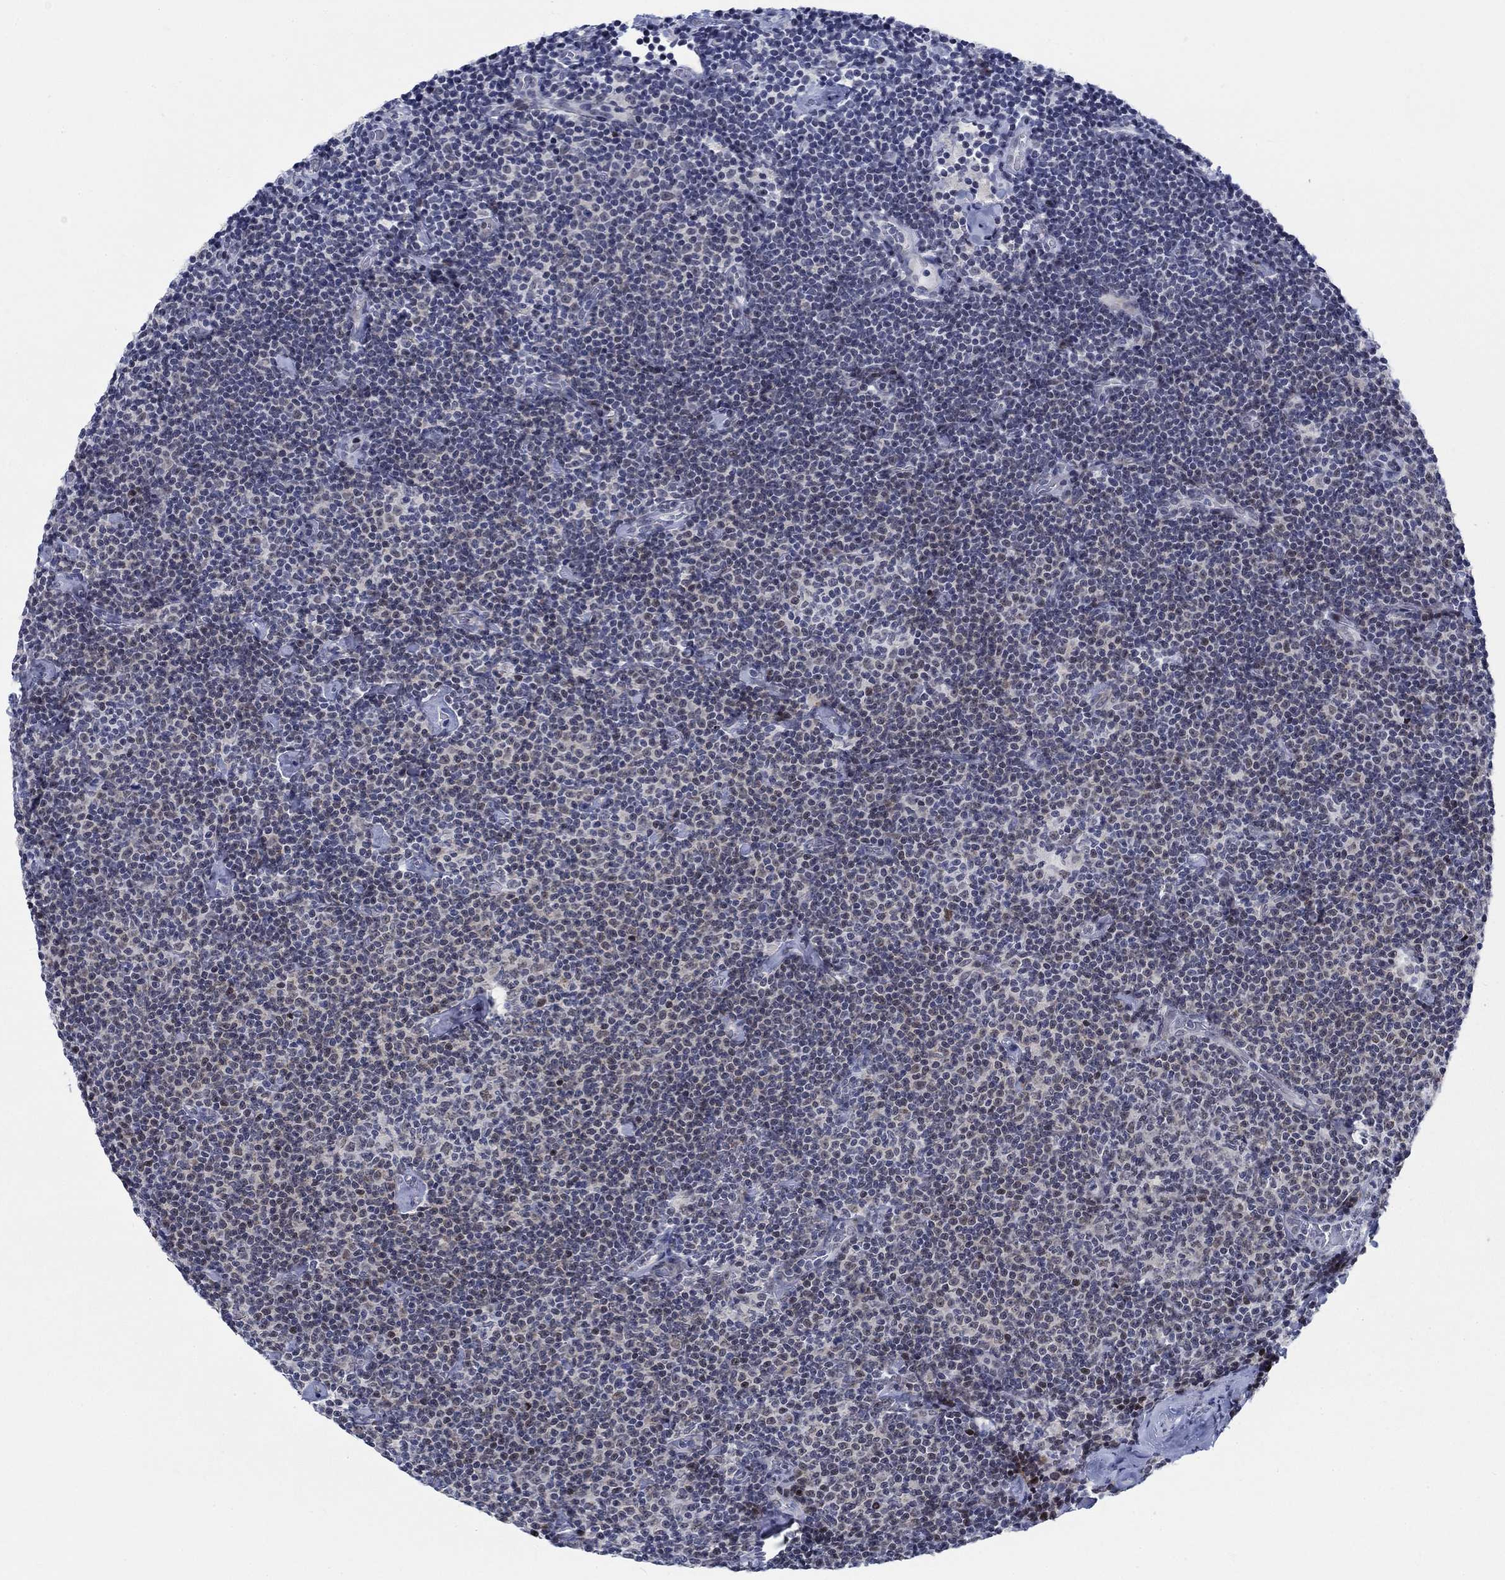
{"staining": {"intensity": "negative", "quantity": "none", "location": "none"}, "tissue": "lymphoma", "cell_type": "Tumor cells", "image_type": "cancer", "snomed": [{"axis": "morphology", "description": "Malignant lymphoma, non-Hodgkin's type, Low grade"}, {"axis": "topography", "description": "Lymph node"}], "caption": "A histopathology image of human lymphoma is negative for staining in tumor cells.", "gene": "NEU3", "patient": {"sex": "male", "age": 81}}